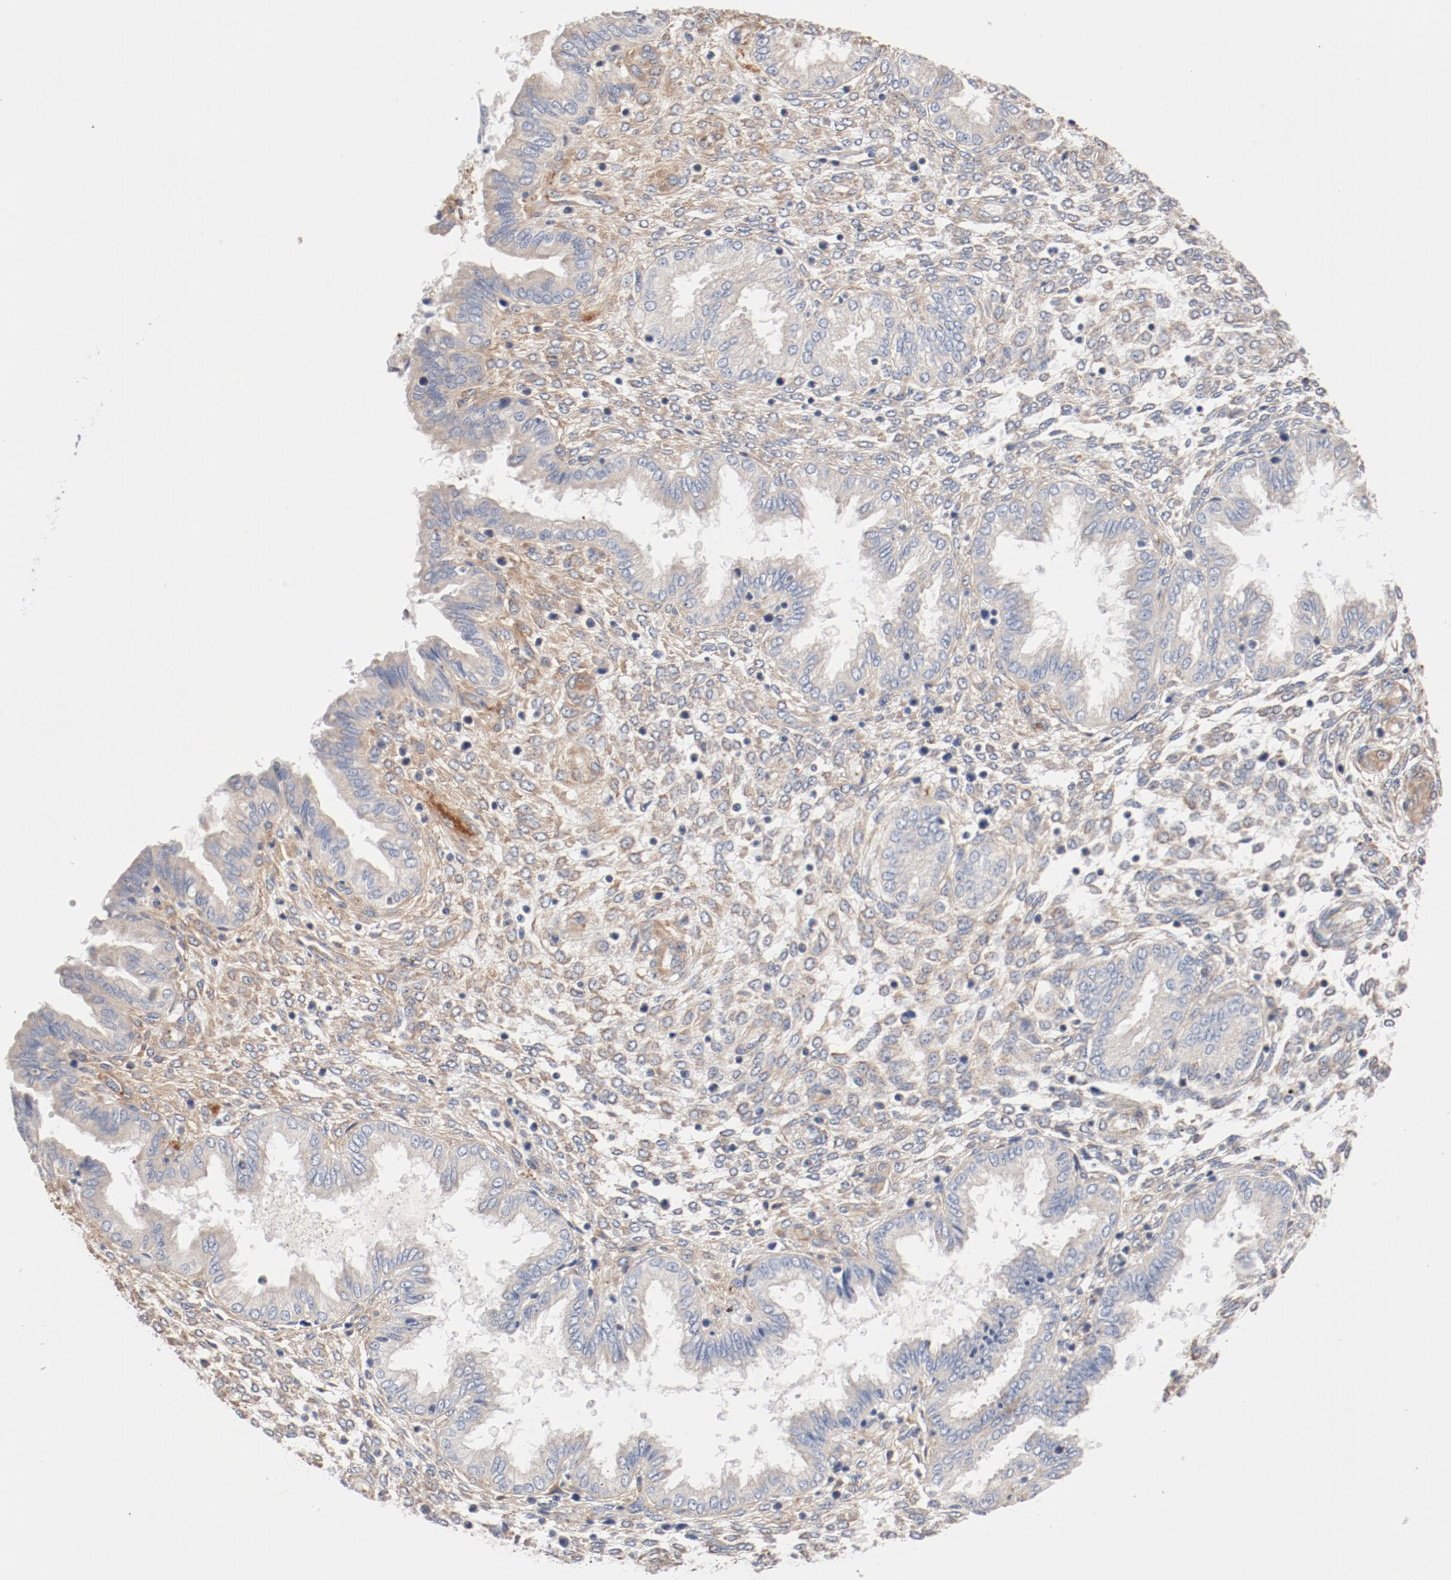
{"staining": {"intensity": "moderate", "quantity": "25%-75%", "location": "cytoplasmic/membranous"}, "tissue": "endometrium", "cell_type": "Cells in endometrial stroma", "image_type": "normal", "snomed": [{"axis": "morphology", "description": "Normal tissue, NOS"}, {"axis": "topography", "description": "Endometrium"}], "caption": "Brown immunohistochemical staining in unremarkable endometrium displays moderate cytoplasmic/membranous expression in approximately 25%-75% of cells in endometrial stroma.", "gene": "ILK", "patient": {"sex": "female", "age": 33}}